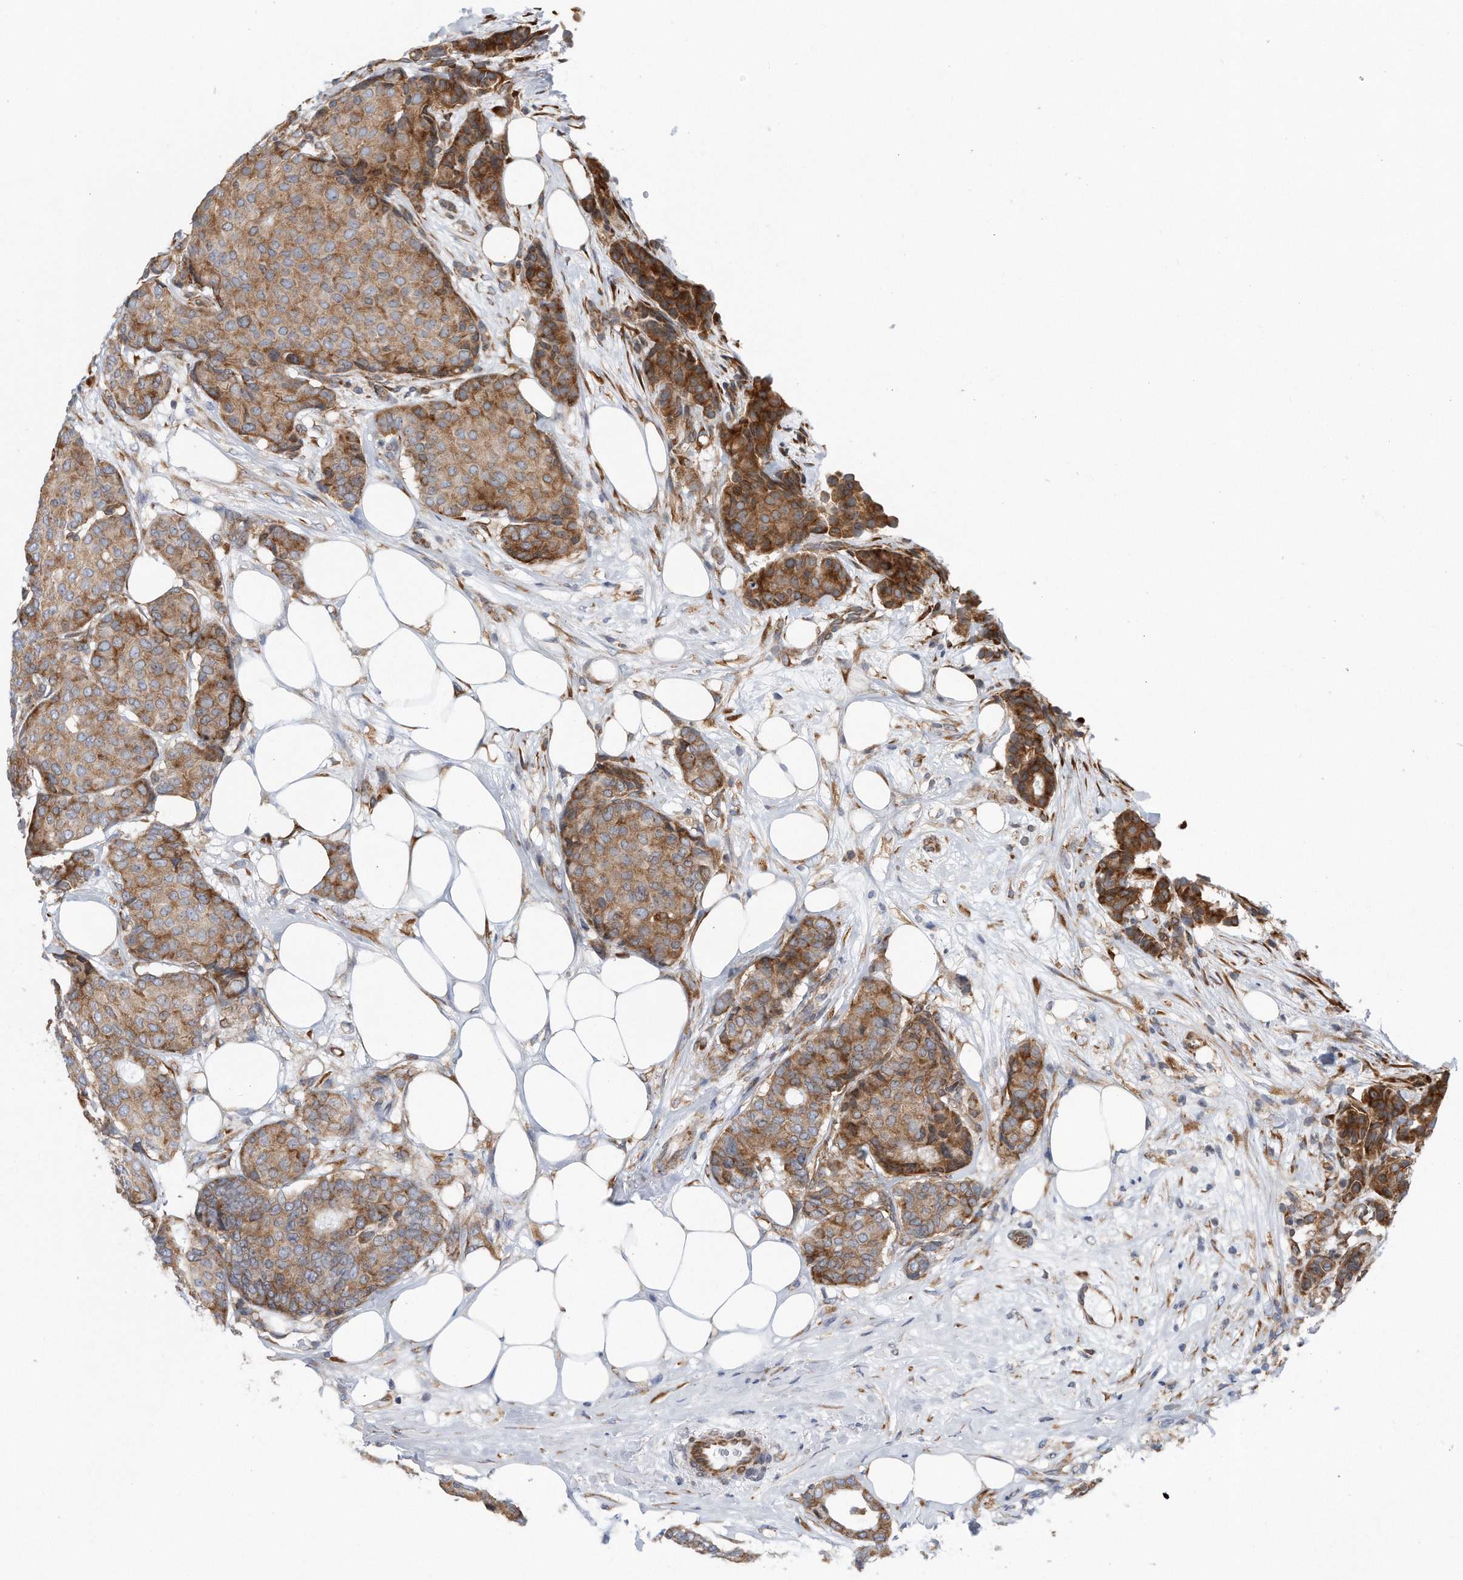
{"staining": {"intensity": "moderate", "quantity": ">75%", "location": "cytoplasmic/membranous"}, "tissue": "breast cancer", "cell_type": "Tumor cells", "image_type": "cancer", "snomed": [{"axis": "morphology", "description": "Duct carcinoma"}, {"axis": "topography", "description": "Breast"}], "caption": "Protein staining demonstrates moderate cytoplasmic/membranous staining in approximately >75% of tumor cells in invasive ductal carcinoma (breast). (brown staining indicates protein expression, while blue staining denotes nuclei).", "gene": "RPL26L1", "patient": {"sex": "female", "age": 75}}